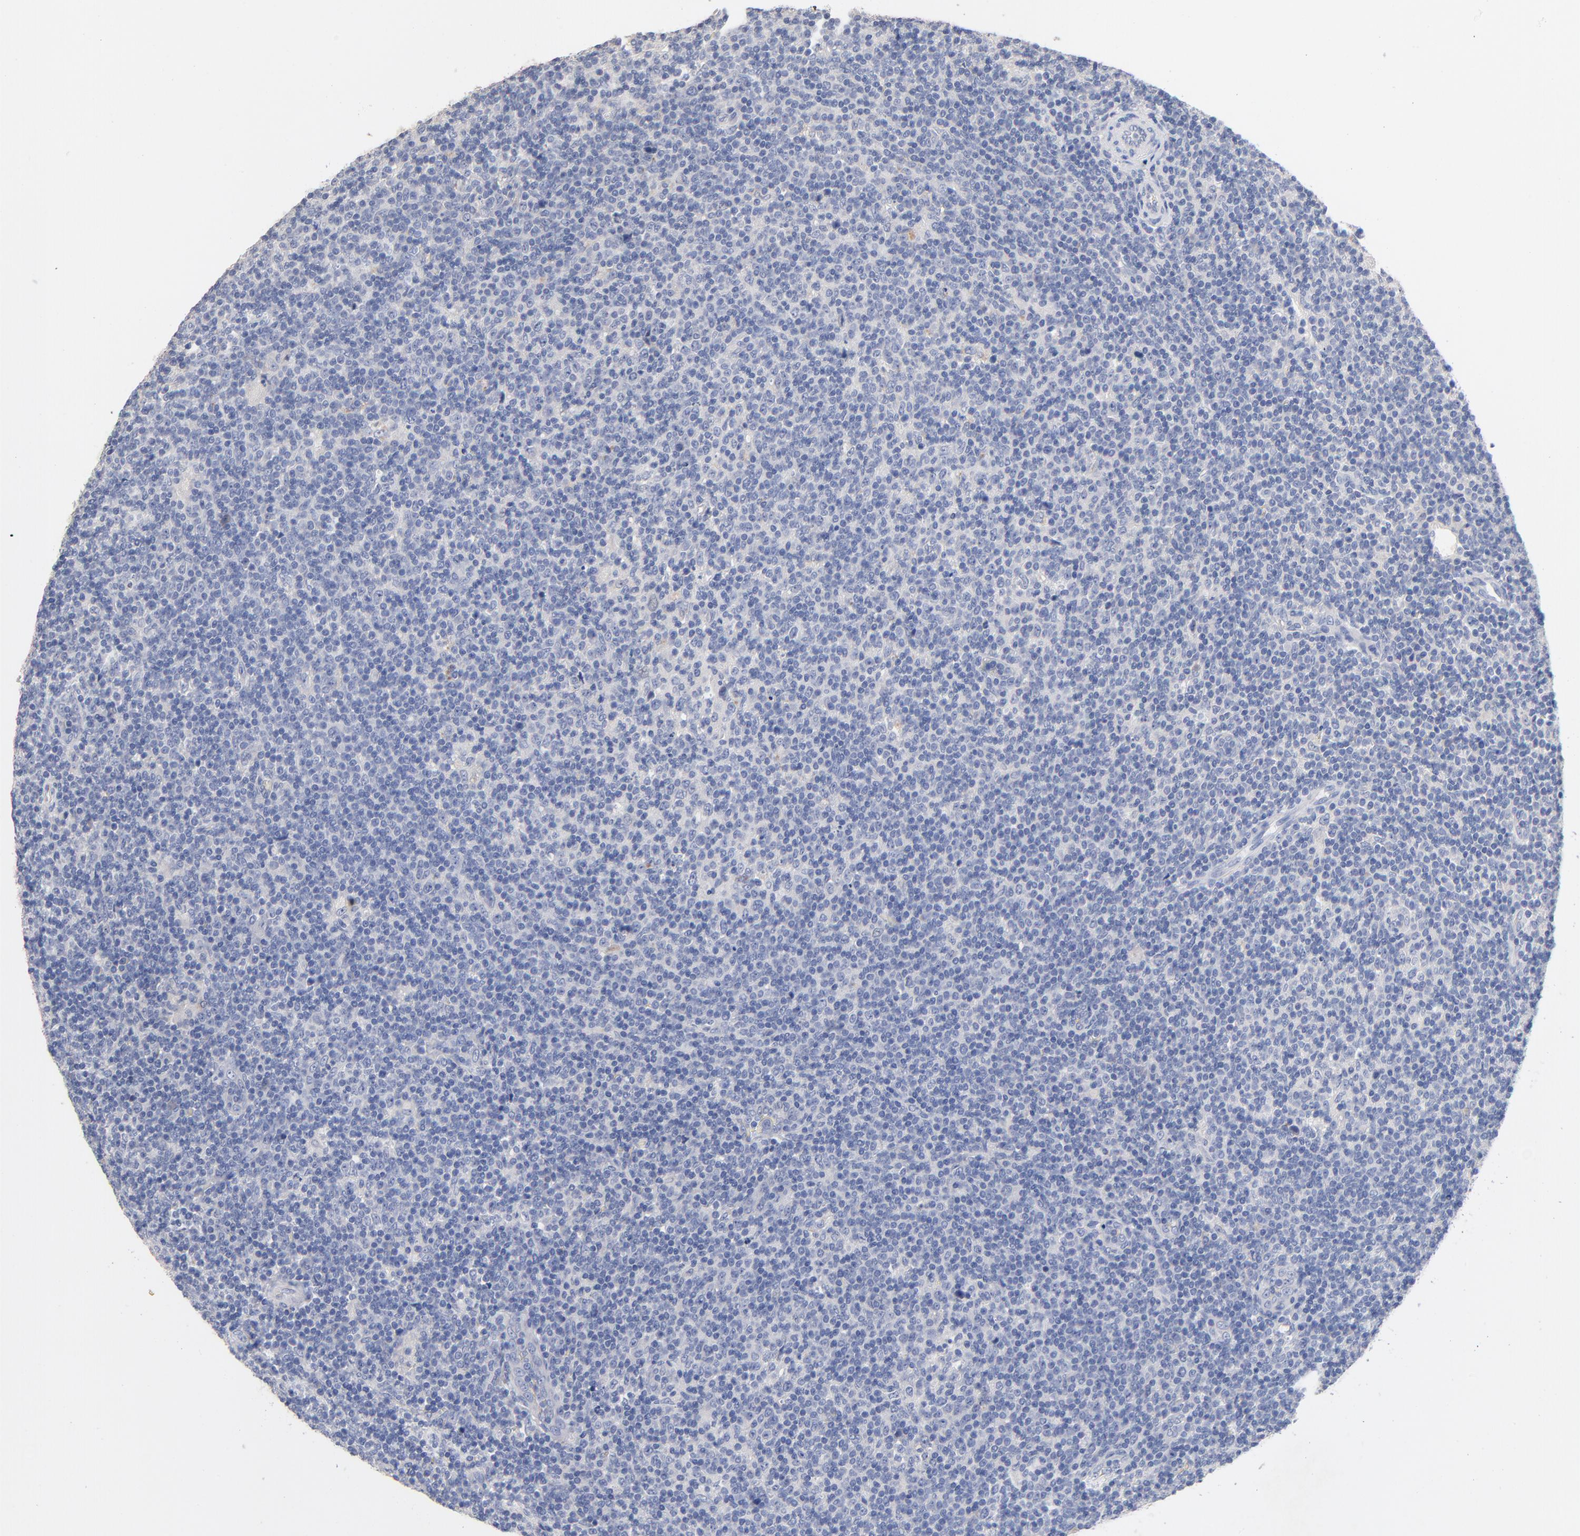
{"staining": {"intensity": "negative", "quantity": "none", "location": "none"}, "tissue": "lymphoma", "cell_type": "Tumor cells", "image_type": "cancer", "snomed": [{"axis": "morphology", "description": "Malignant lymphoma, non-Hodgkin's type, Low grade"}, {"axis": "topography", "description": "Lymph node"}], "caption": "This micrograph is of low-grade malignant lymphoma, non-Hodgkin's type stained with immunohistochemistry to label a protein in brown with the nuclei are counter-stained blue. There is no expression in tumor cells.", "gene": "CPS1", "patient": {"sex": "male", "age": 70}}